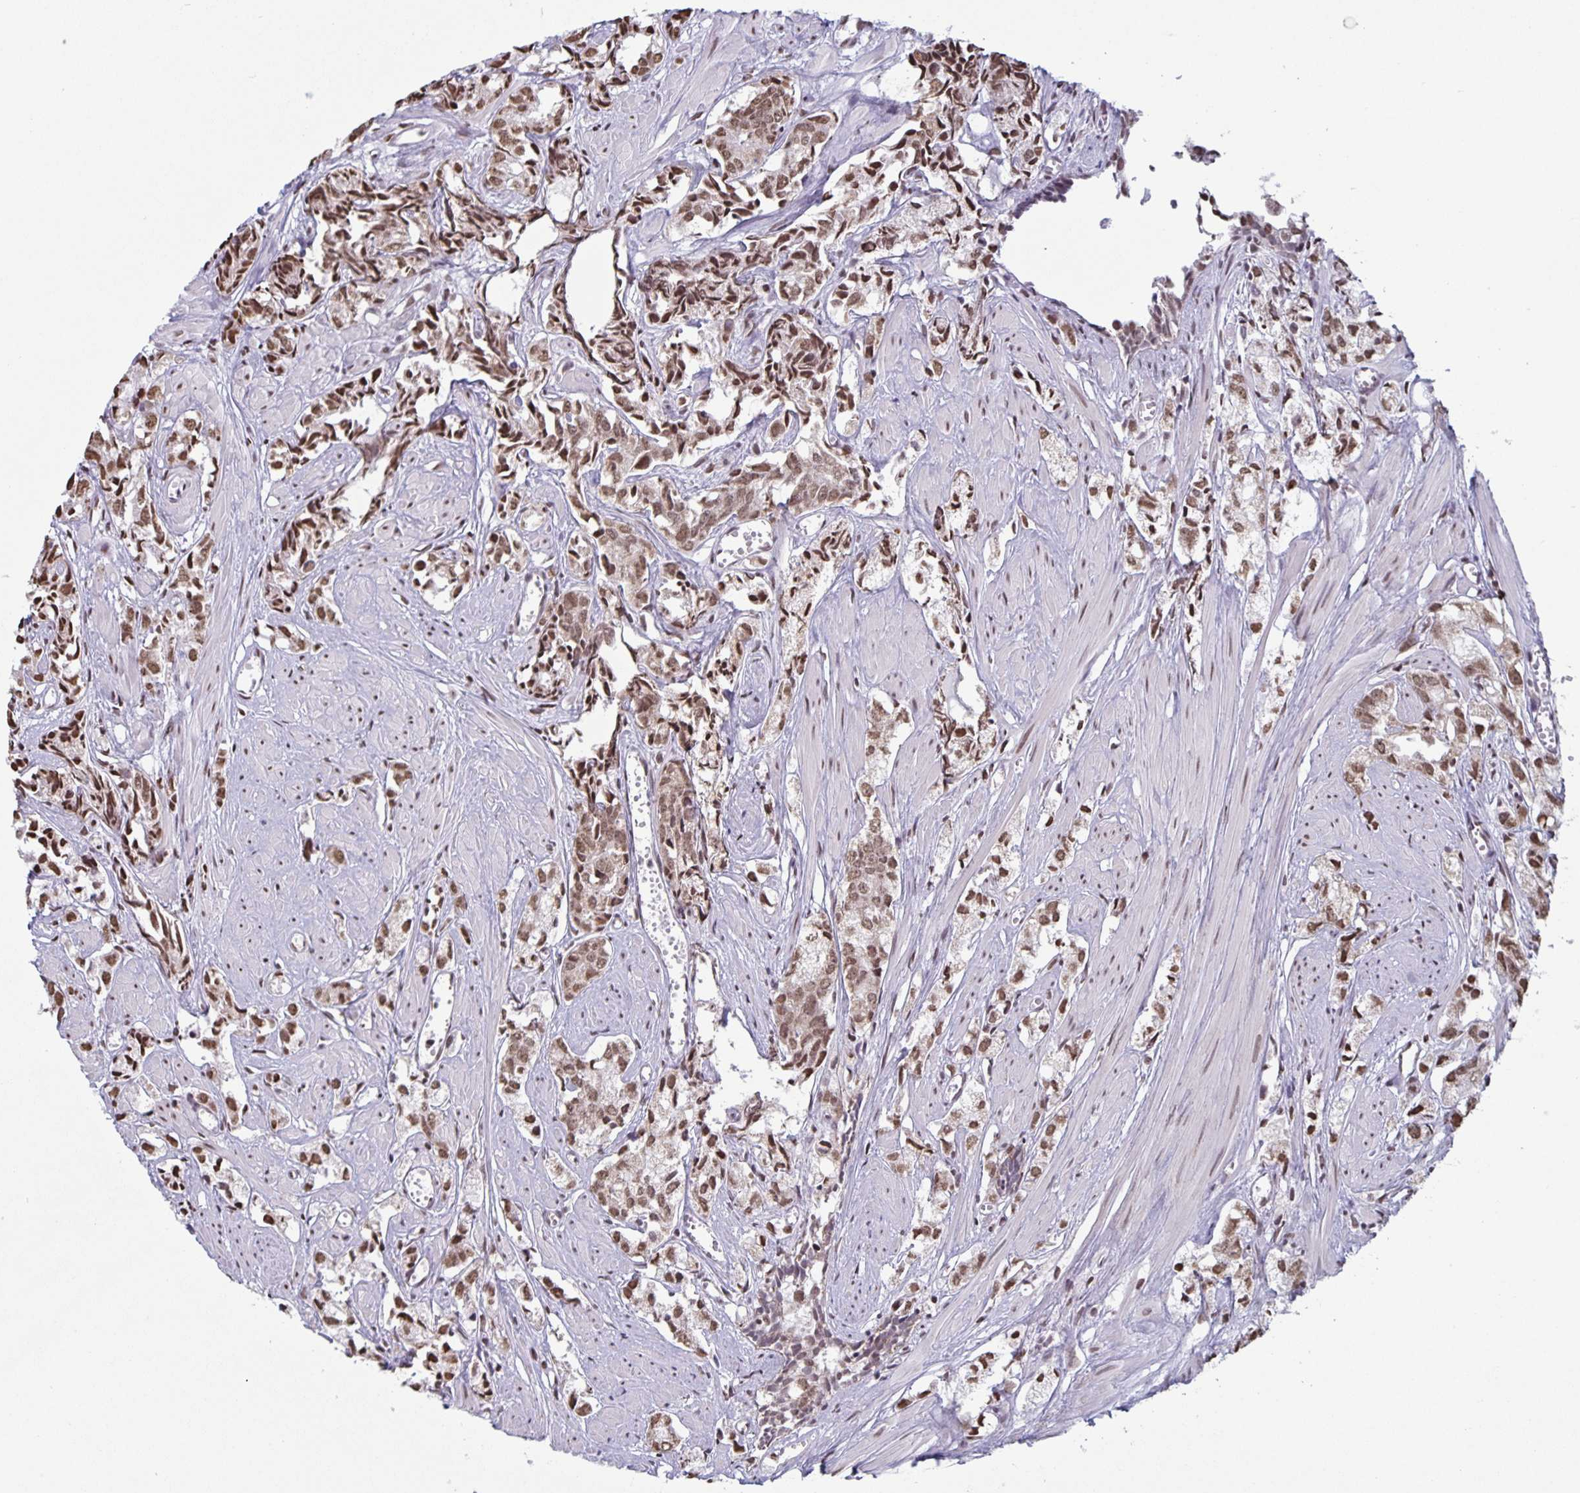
{"staining": {"intensity": "moderate", "quantity": ">75%", "location": "nuclear"}, "tissue": "prostate cancer", "cell_type": "Tumor cells", "image_type": "cancer", "snomed": [{"axis": "morphology", "description": "Adenocarcinoma, High grade"}, {"axis": "topography", "description": "Prostate"}], "caption": "High-magnification brightfield microscopy of prostate adenocarcinoma (high-grade) stained with DAB (3,3'-diaminobenzidine) (brown) and counterstained with hematoxylin (blue). tumor cells exhibit moderate nuclear staining is appreciated in approximately>75% of cells.", "gene": "DUT", "patient": {"sex": "male", "age": 58}}